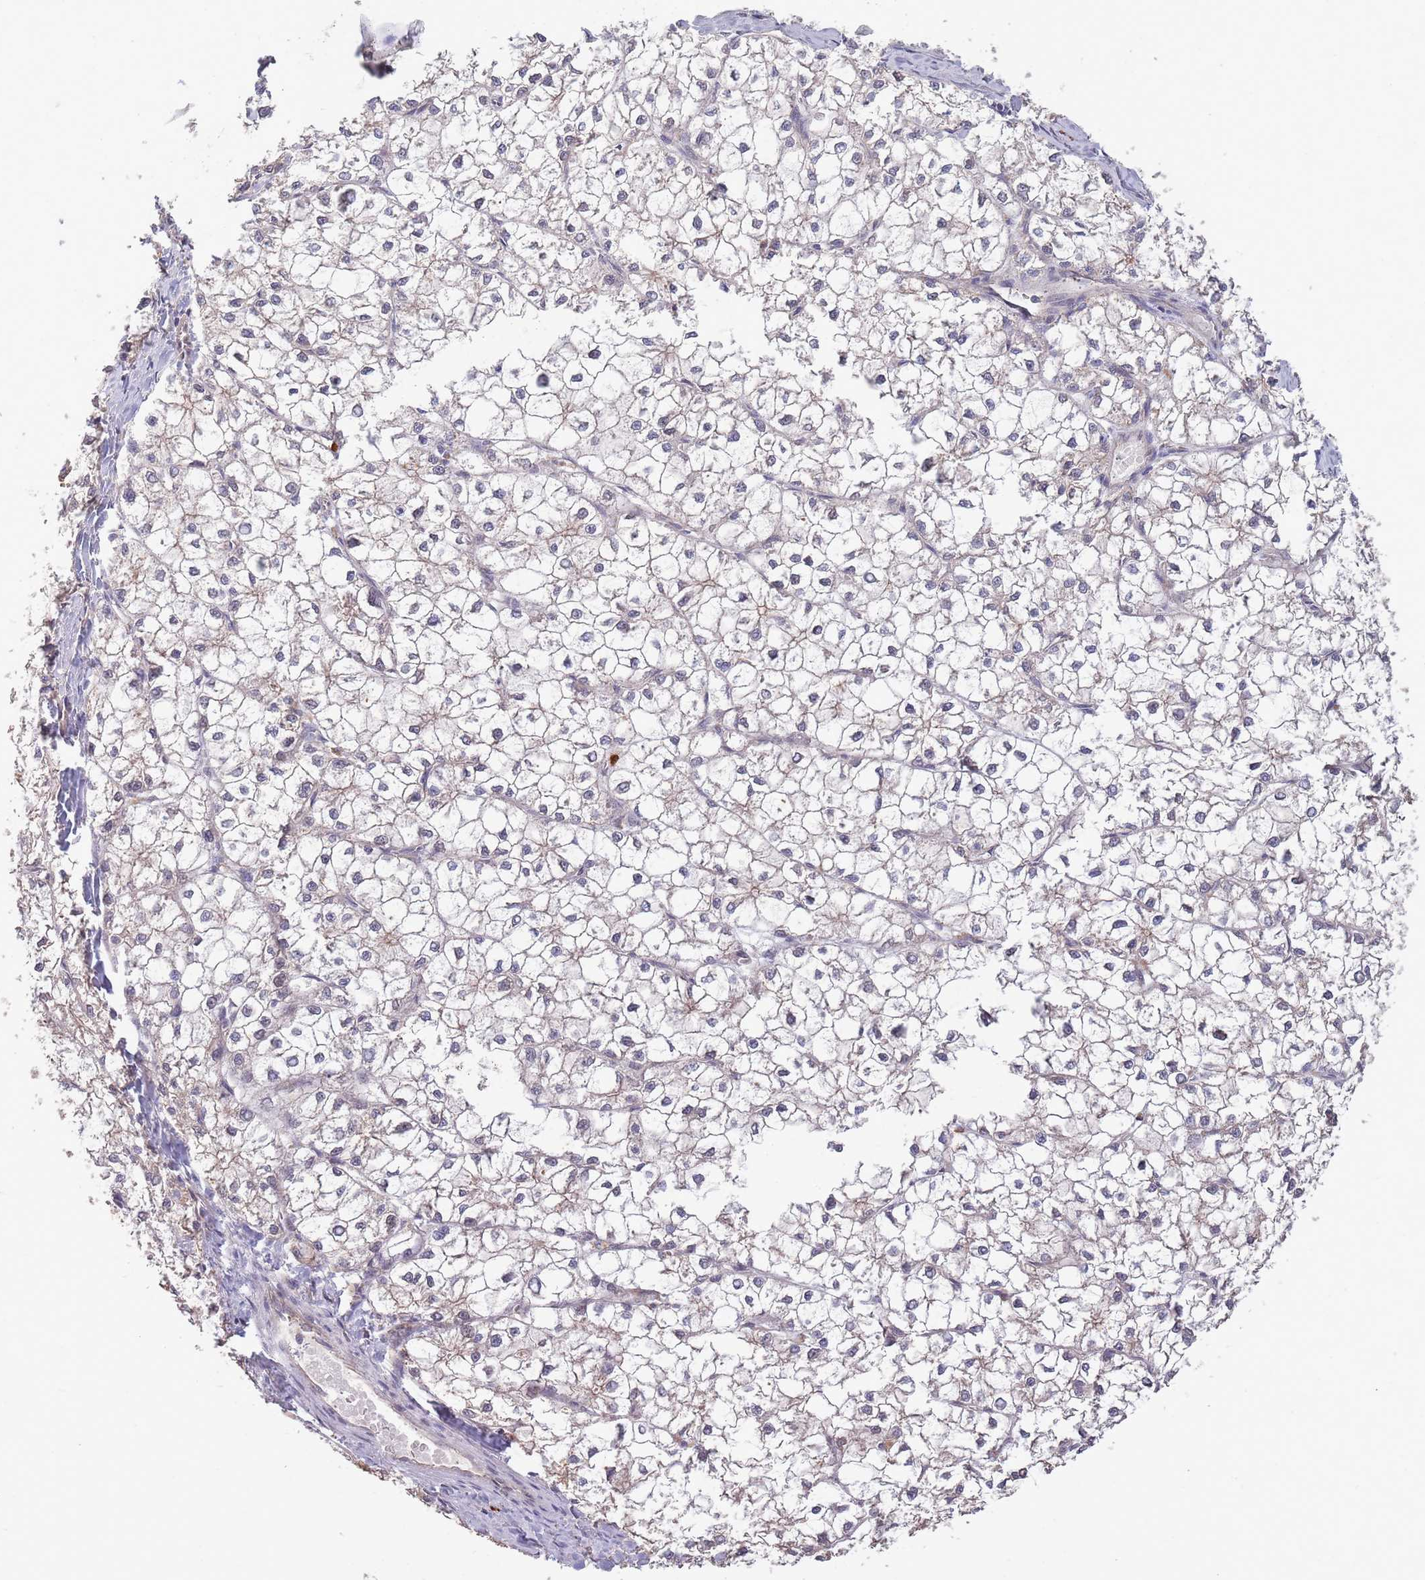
{"staining": {"intensity": "negative", "quantity": "none", "location": "none"}, "tissue": "liver cancer", "cell_type": "Tumor cells", "image_type": "cancer", "snomed": [{"axis": "morphology", "description": "Carcinoma, Hepatocellular, NOS"}, {"axis": "topography", "description": "Liver"}], "caption": "High power microscopy micrograph of an immunohistochemistry image of liver cancer, revealing no significant staining in tumor cells.", "gene": "MARVELD2", "patient": {"sex": "female", "age": 43}}